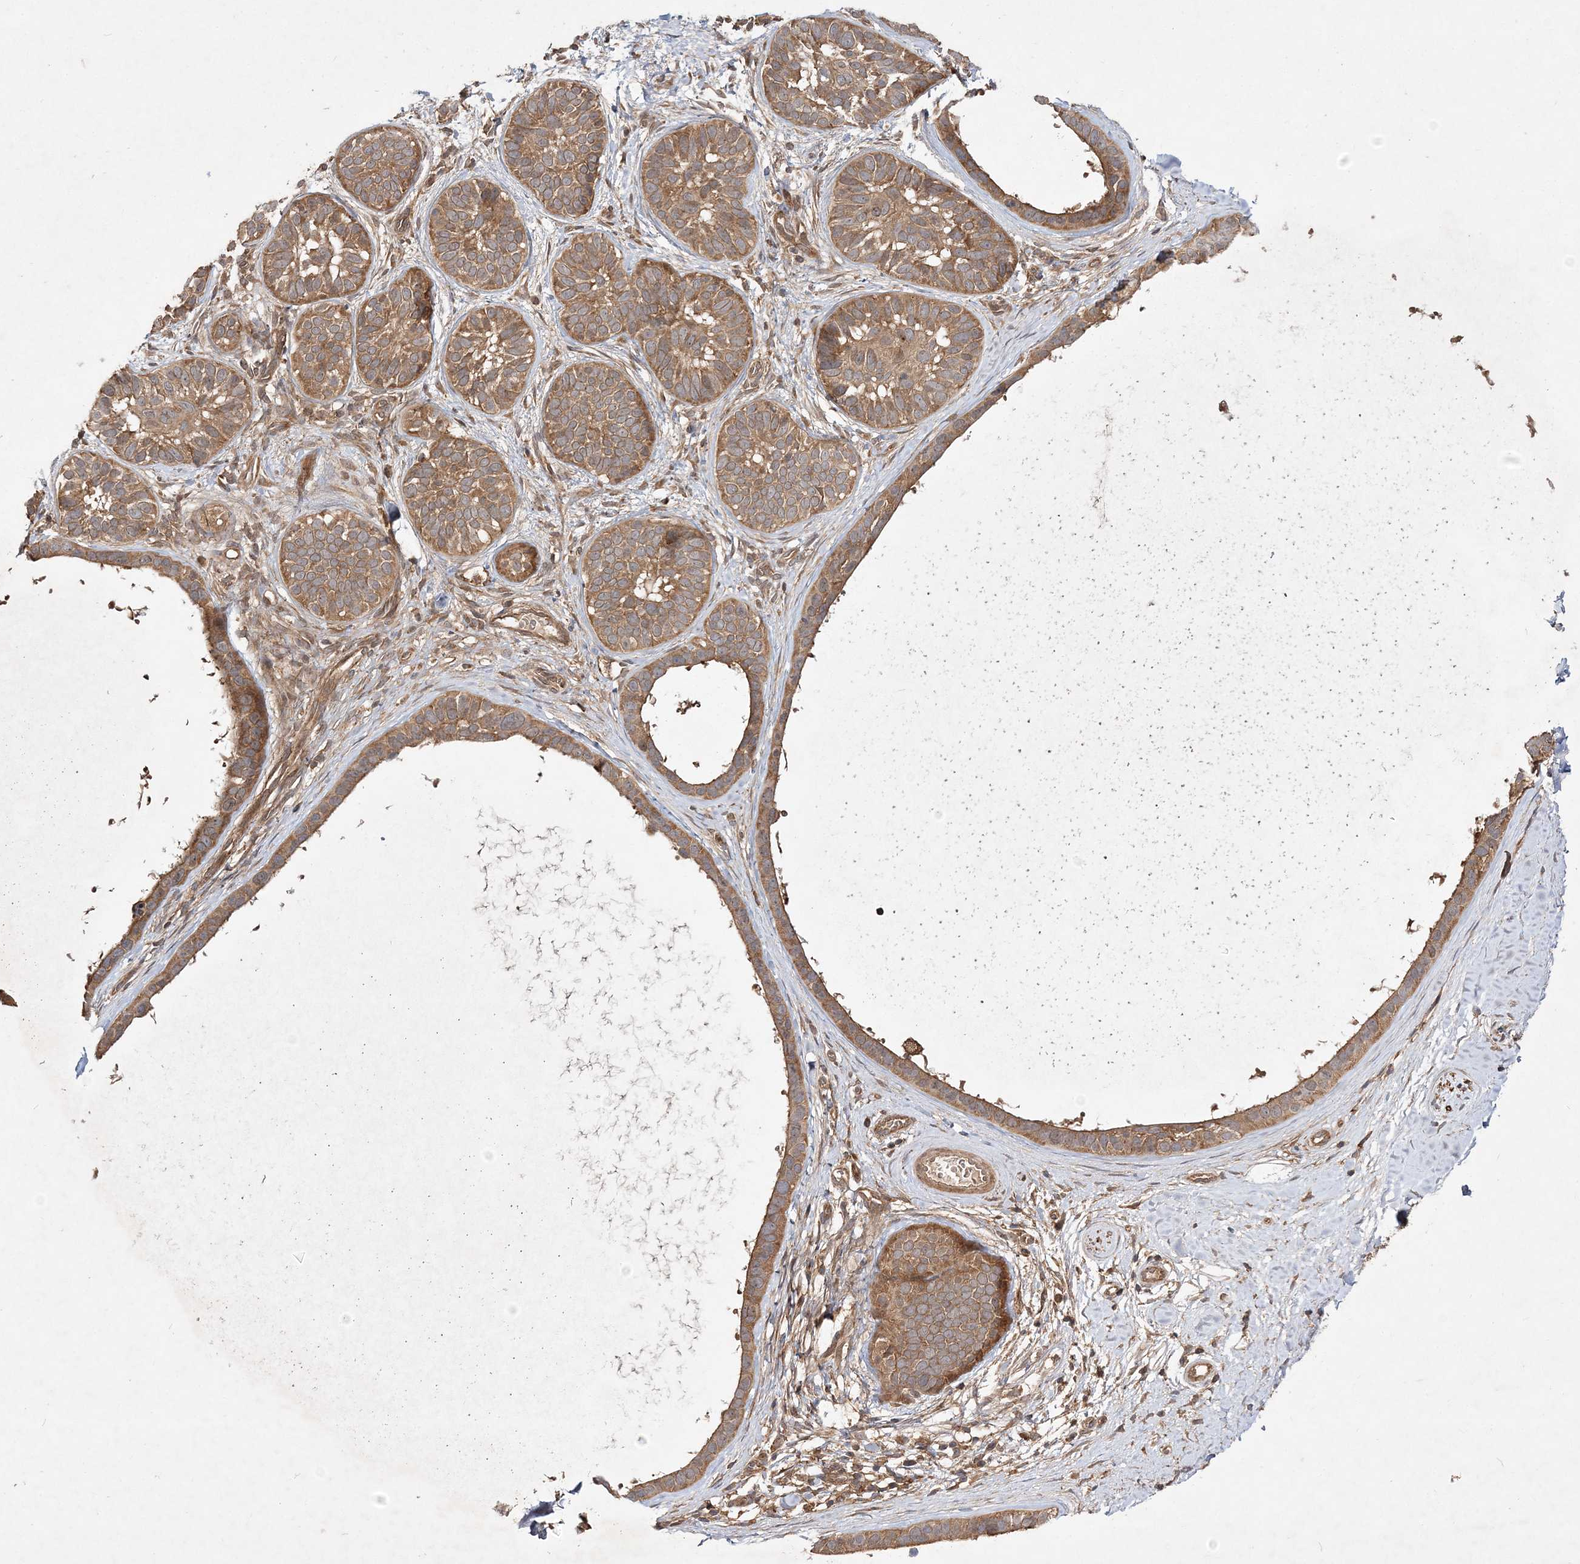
{"staining": {"intensity": "moderate", "quantity": ">75%", "location": "cytoplasmic/membranous"}, "tissue": "skin cancer", "cell_type": "Tumor cells", "image_type": "cancer", "snomed": [{"axis": "morphology", "description": "Basal cell carcinoma"}, {"axis": "topography", "description": "Skin"}], "caption": "The image reveals staining of skin cancer (basal cell carcinoma), revealing moderate cytoplasmic/membranous protein positivity (brown color) within tumor cells.", "gene": "TMEM9B", "patient": {"sex": "male", "age": 62}}